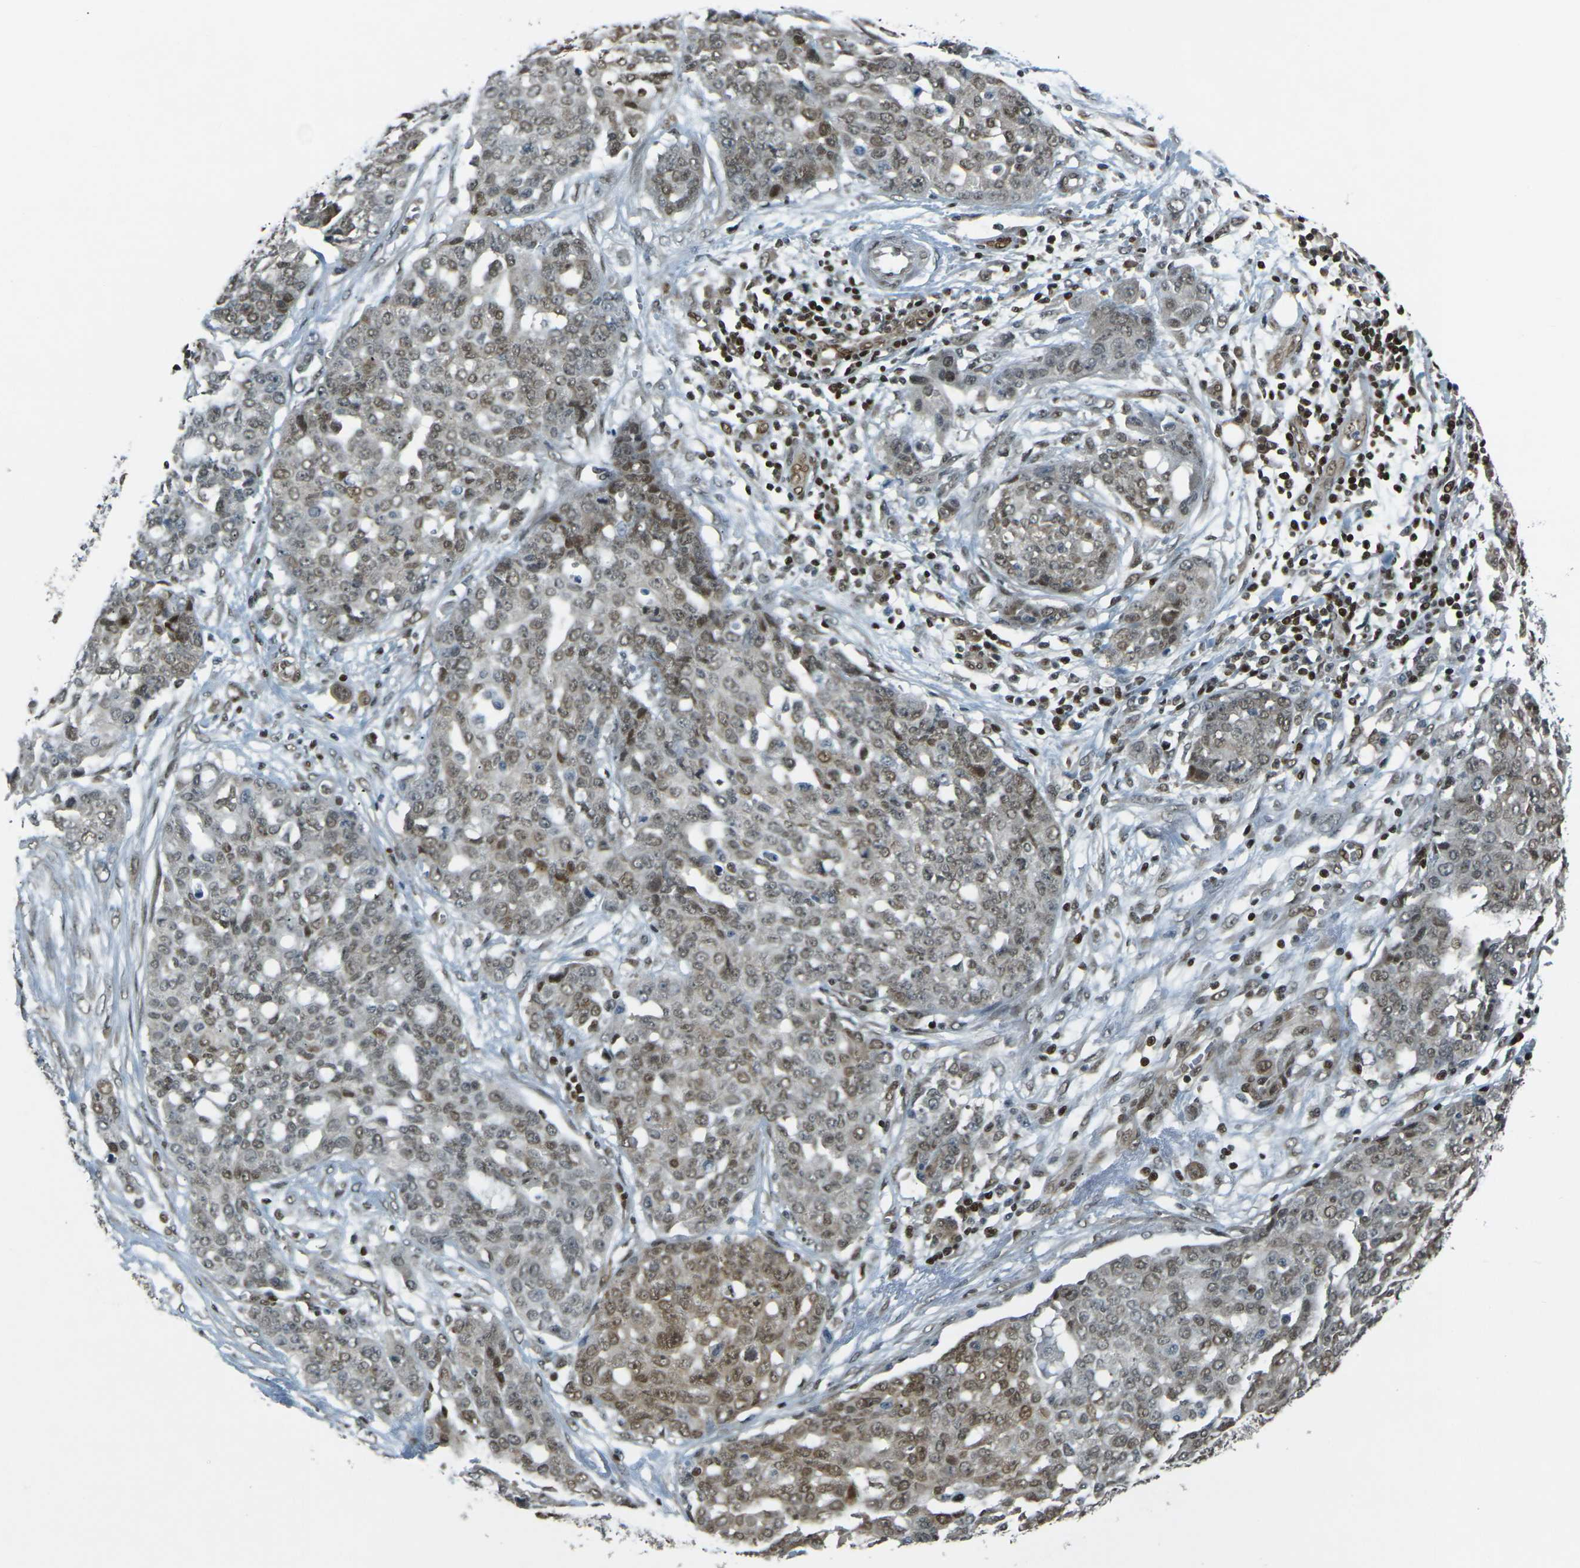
{"staining": {"intensity": "moderate", "quantity": ">75%", "location": "nuclear"}, "tissue": "ovarian cancer", "cell_type": "Tumor cells", "image_type": "cancer", "snomed": [{"axis": "morphology", "description": "Cystadenocarcinoma, serous, NOS"}, {"axis": "topography", "description": "Soft tissue"}, {"axis": "topography", "description": "Ovary"}], "caption": "Protein staining of serous cystadenocarcinoma (ovarian) tissue shows moderate nuclear staining in approximately >75% of tumor cells.", "gene": "NHEJ1", "patient": {"sex": "female", "age": 57}}